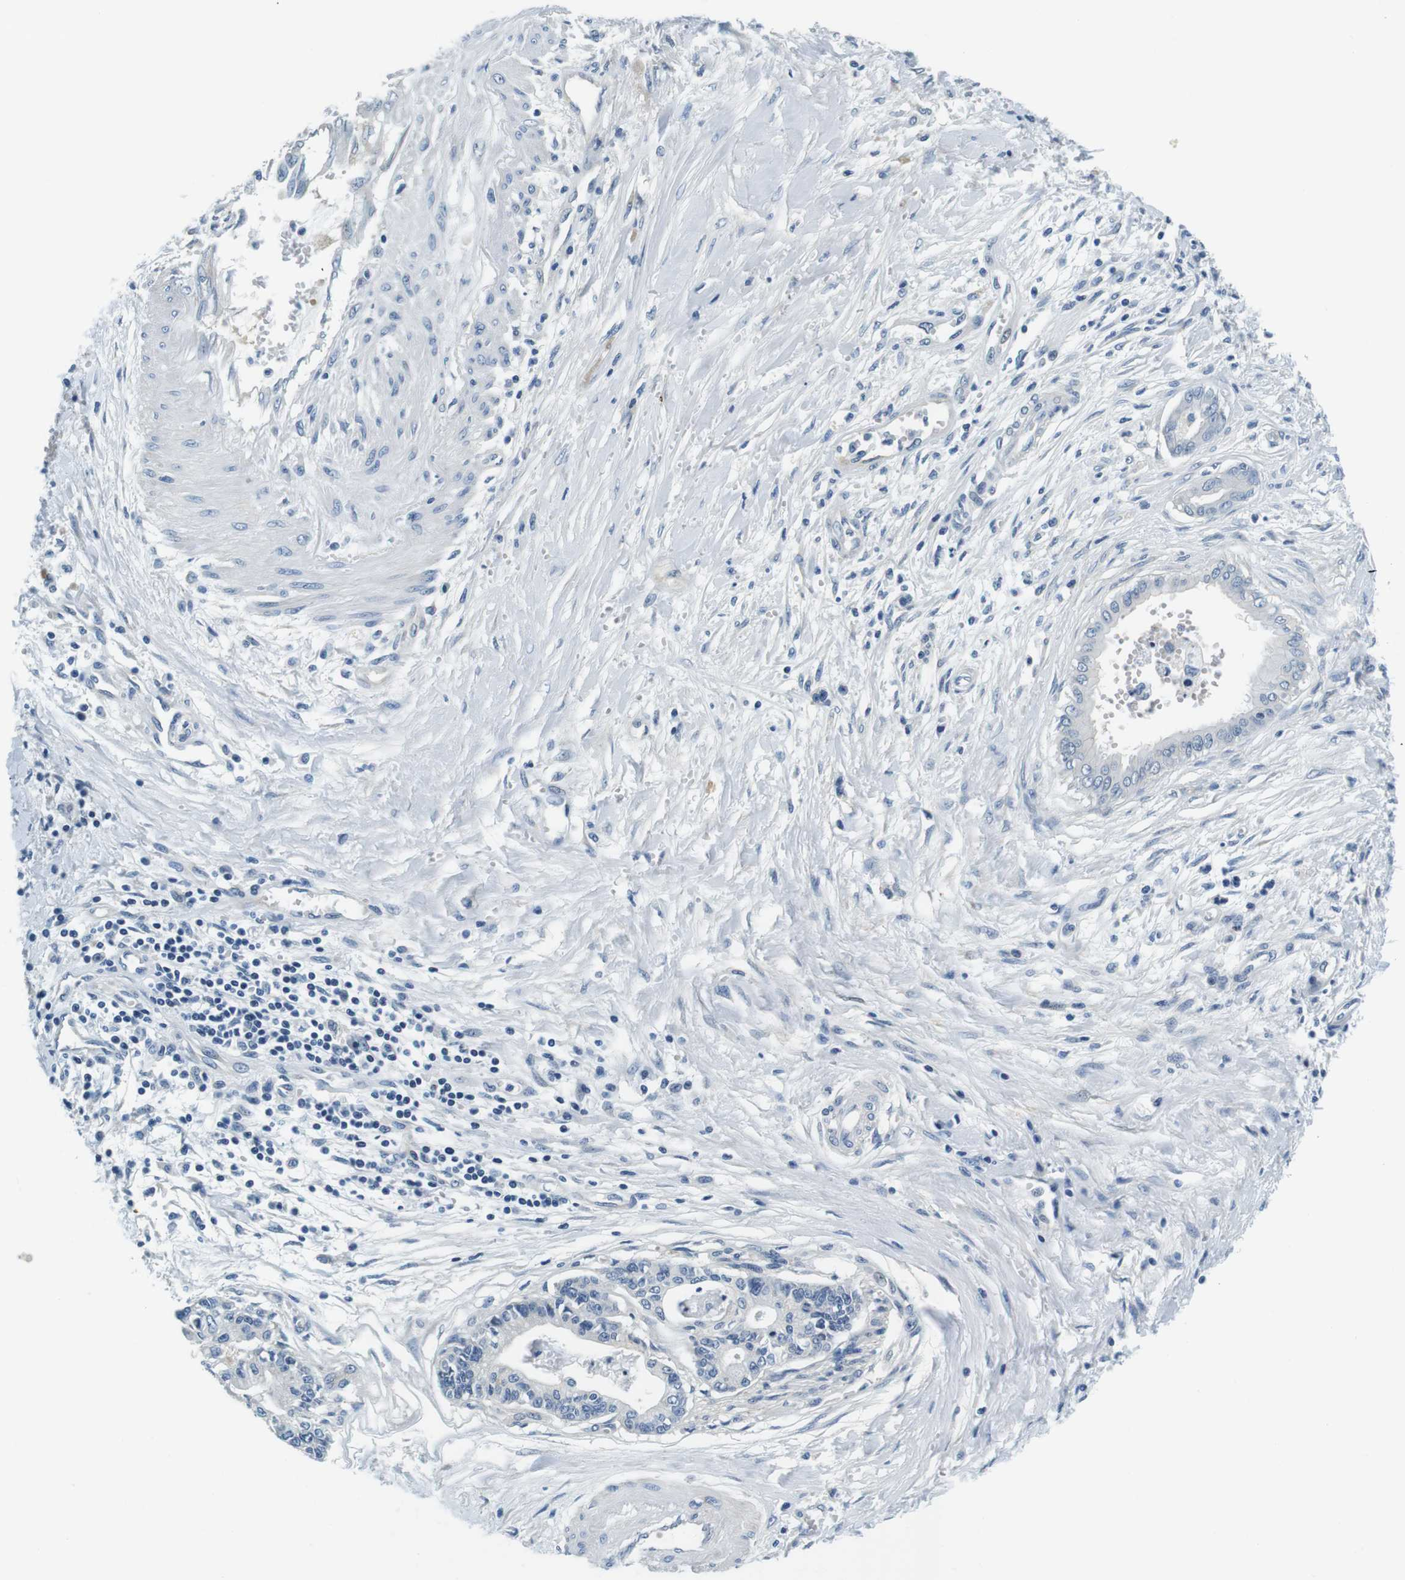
{"staining": {"intensity": "negative", "quantity": "none", "location": "none"}, "tissue": "pancreatic cancer", "cell_type": "Tumor cells", "image_type": "cancer", "snomed": [{"axis": "morphology", "description": "Adenocarcinoma, NOS"}, {"axis": "topography", "description": "Pancreas"}], "caption": "The IHC histopathology image has no significant positivity in tumor cells of adenocarcinoma (pancreatic) tissue. Nuclei are stained in blue.", "gene": "KCNJ5", "patient": {"sex": "male", "age": 56}}